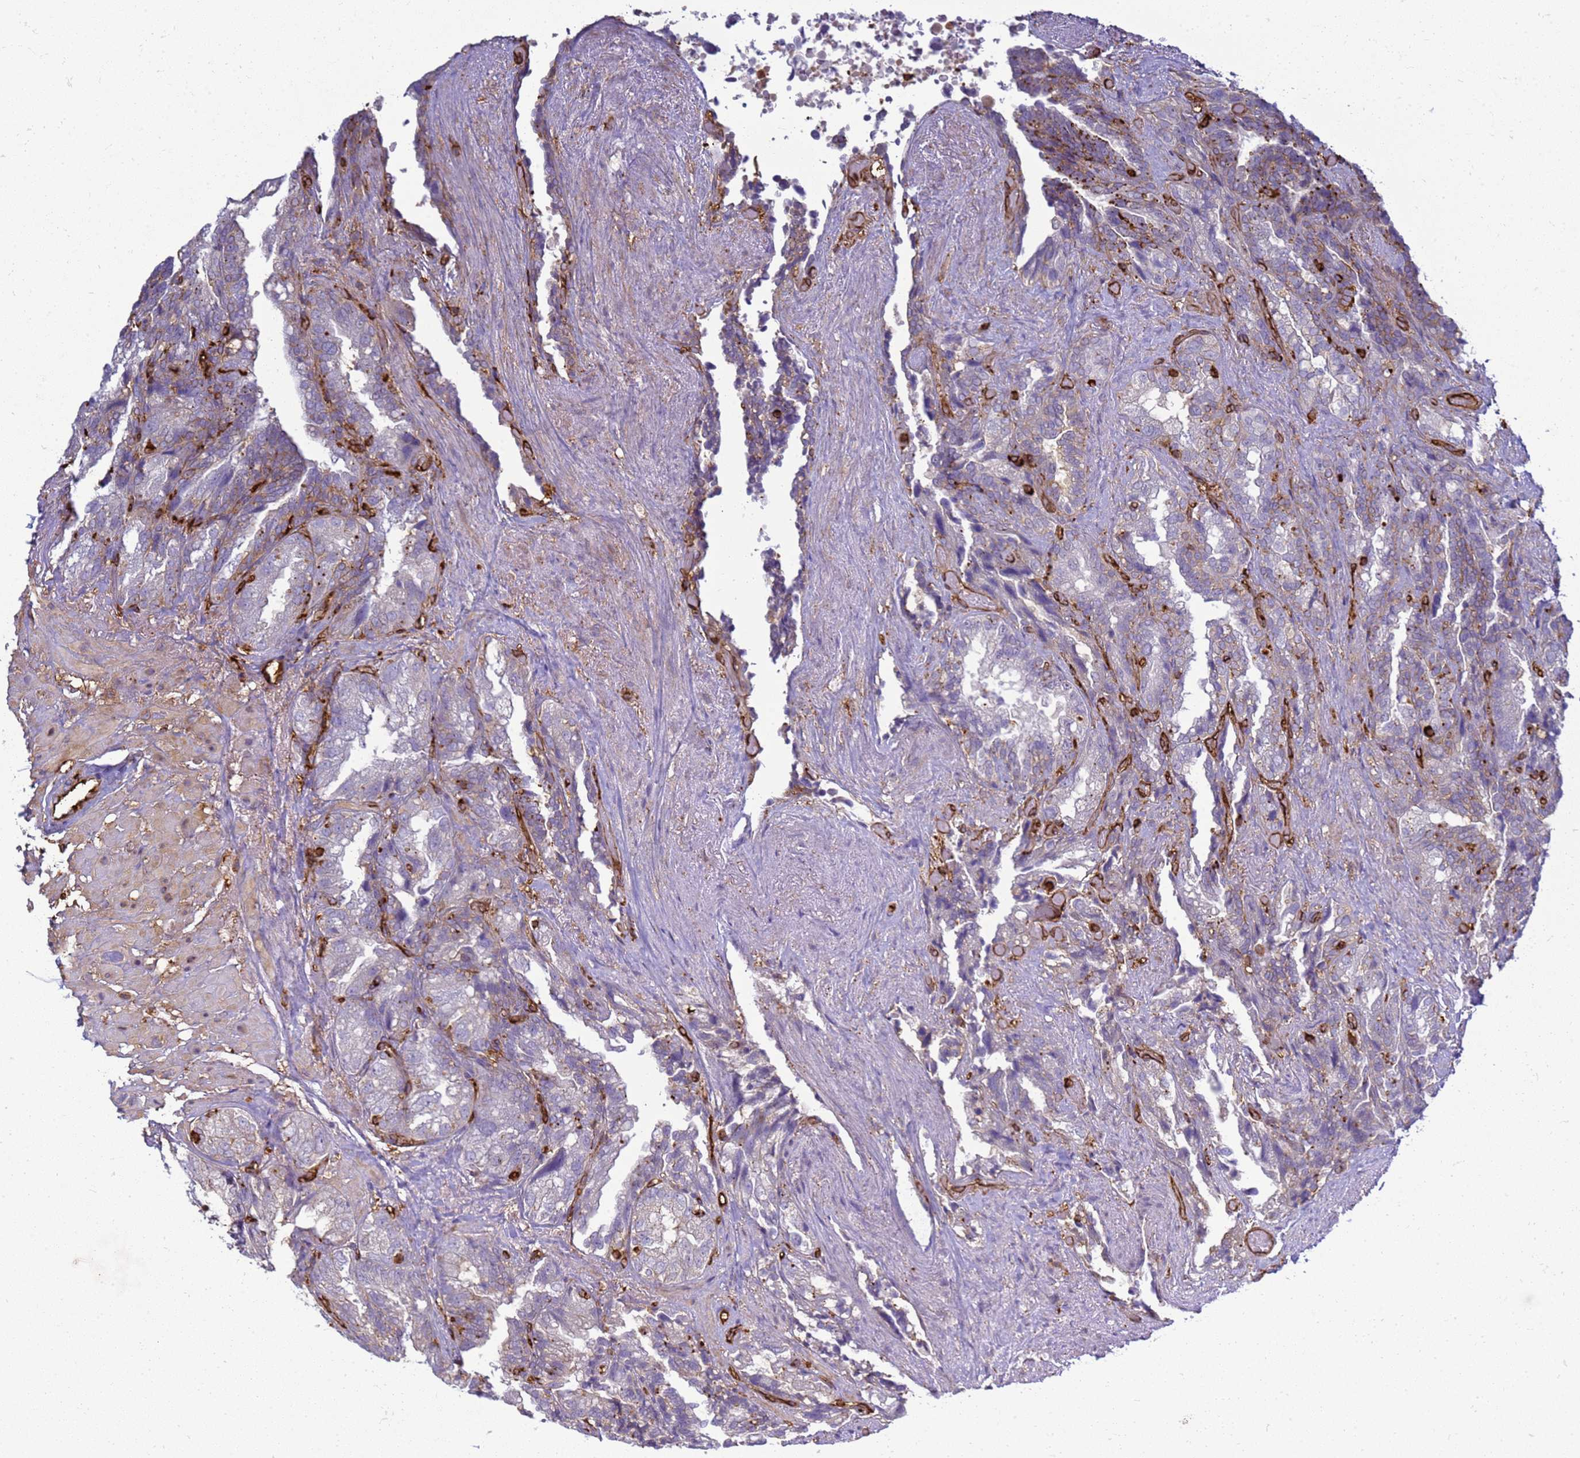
{"staining": {"intensity": "moderate", "quantity": "<25%", "location": "cytoplasmic/membranous"}, "tissue": "seminal vesicle", "cell_type": "Glandular cells", "image_type": "normal", "snomed": [{"axis": "morphology", "description": "Normal tissue, NOS"}, {"axis": "topography", "description": "Seminal veicle"}, {"axis": "topography", "description": "Peripheral nerve tissue"}], "caption": "Immunohistochemical staining of benign human seminal vesicle reveals <25% levels of moderate cytoplasmic/membranous protein positivity in approximately <25% of glandular cells. Ihc stains the protein of interest in brown and the nuclei are stained blue.", "gene": "ZBTB8OS", "patient": {"sex": "male", "age": 63}}